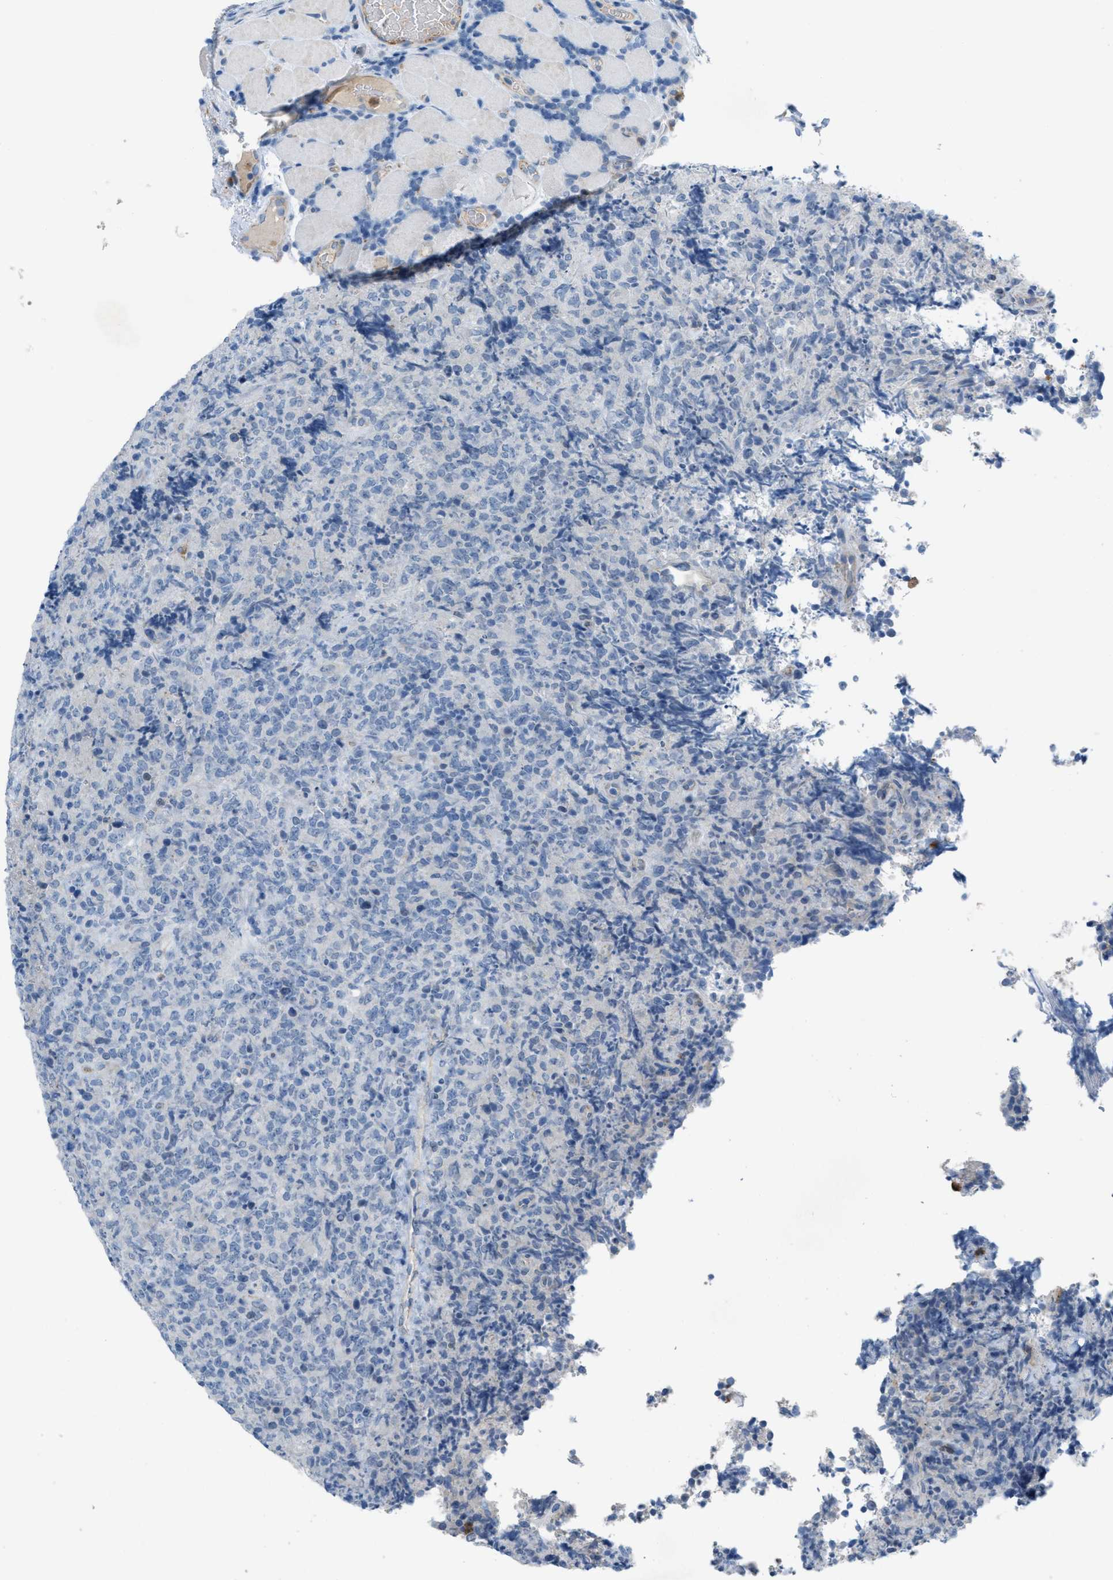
{"staining": {"intensity": "negative", "quantity": "none", "location": "none"}, "tissue": "lymphoma", "cell_type": "Tumor cells", "image_type": "cancer", "snomed": [{"axis": "morphology", "description": "Malignant lymphoma, non-Hodgkin's type, High grade"}, {"axis": "topography", "description": "Tonsil"}], "caption": "The image displays no significant expression in tumor cells of lymphoma. (Brightfield microscopy of DAB (3,3'-diaminobenzidine) immunohistochemistry (IHC) at high magnification).", "gene": "CRB3", "patient": {"sex": "female", "age": 36}}